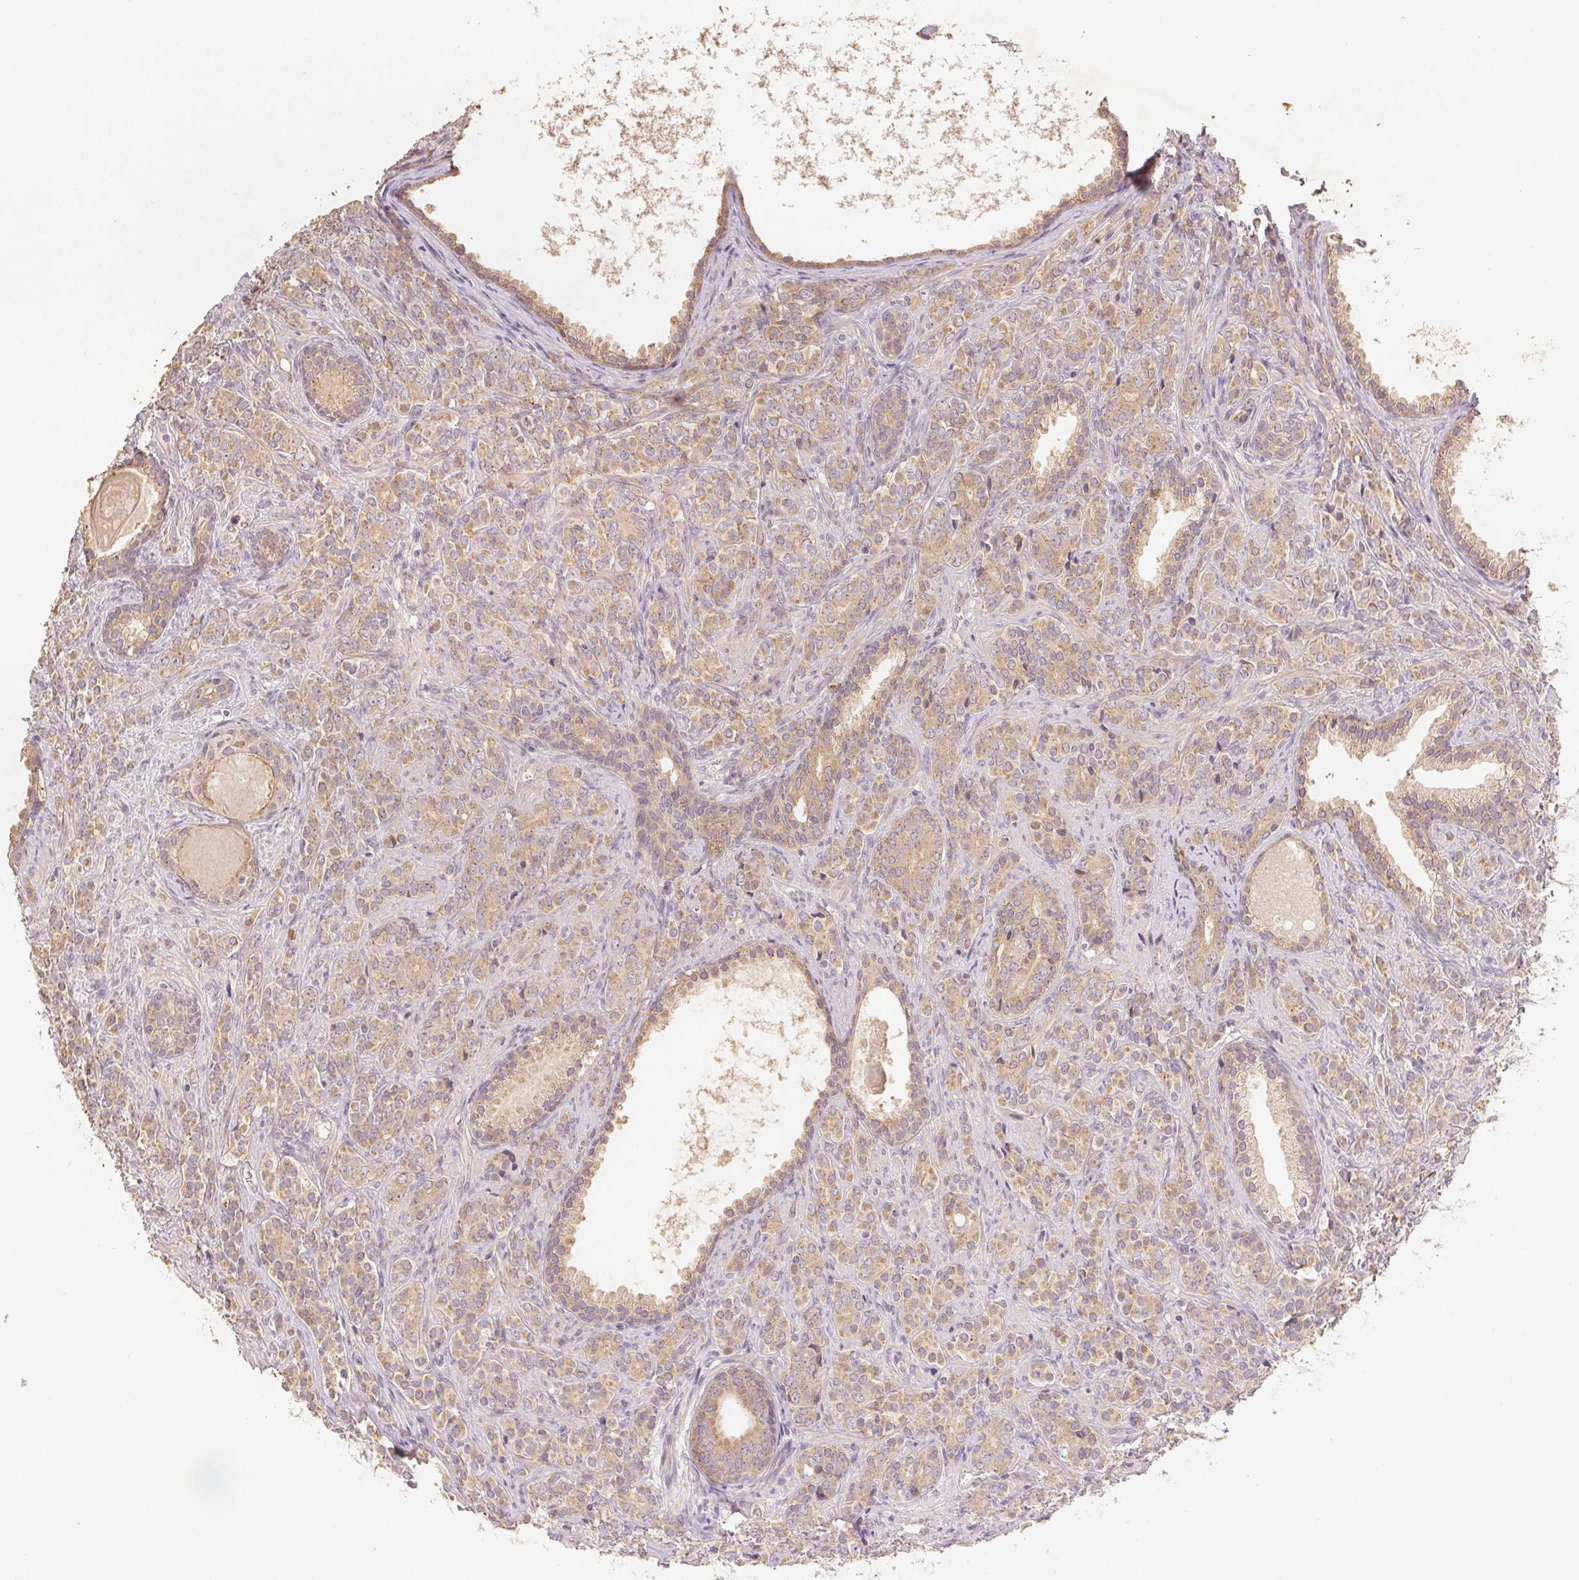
{"staining": {"intensity": "moderate", "quantity": ">75%", "location": "cytoplasmic/membranous"}, "tissue": "prostate cancer", "cell_type": "Tumor cells", "image_type": "cancer", "snomed": [{"axis": "morphology", "description": "Adenocarcinoma, High grade"}, {"axis": "topography", "description": "Prostate"}], "caption": "Prostate high-grade adenocarcinoma stained for a protein (brown) exhibits moderate cytoplasmic/membranous positive positivity in about >75% of tumor cells.", "gene": "YIF1B", "patient": {"sex": "male", "age": 84}}